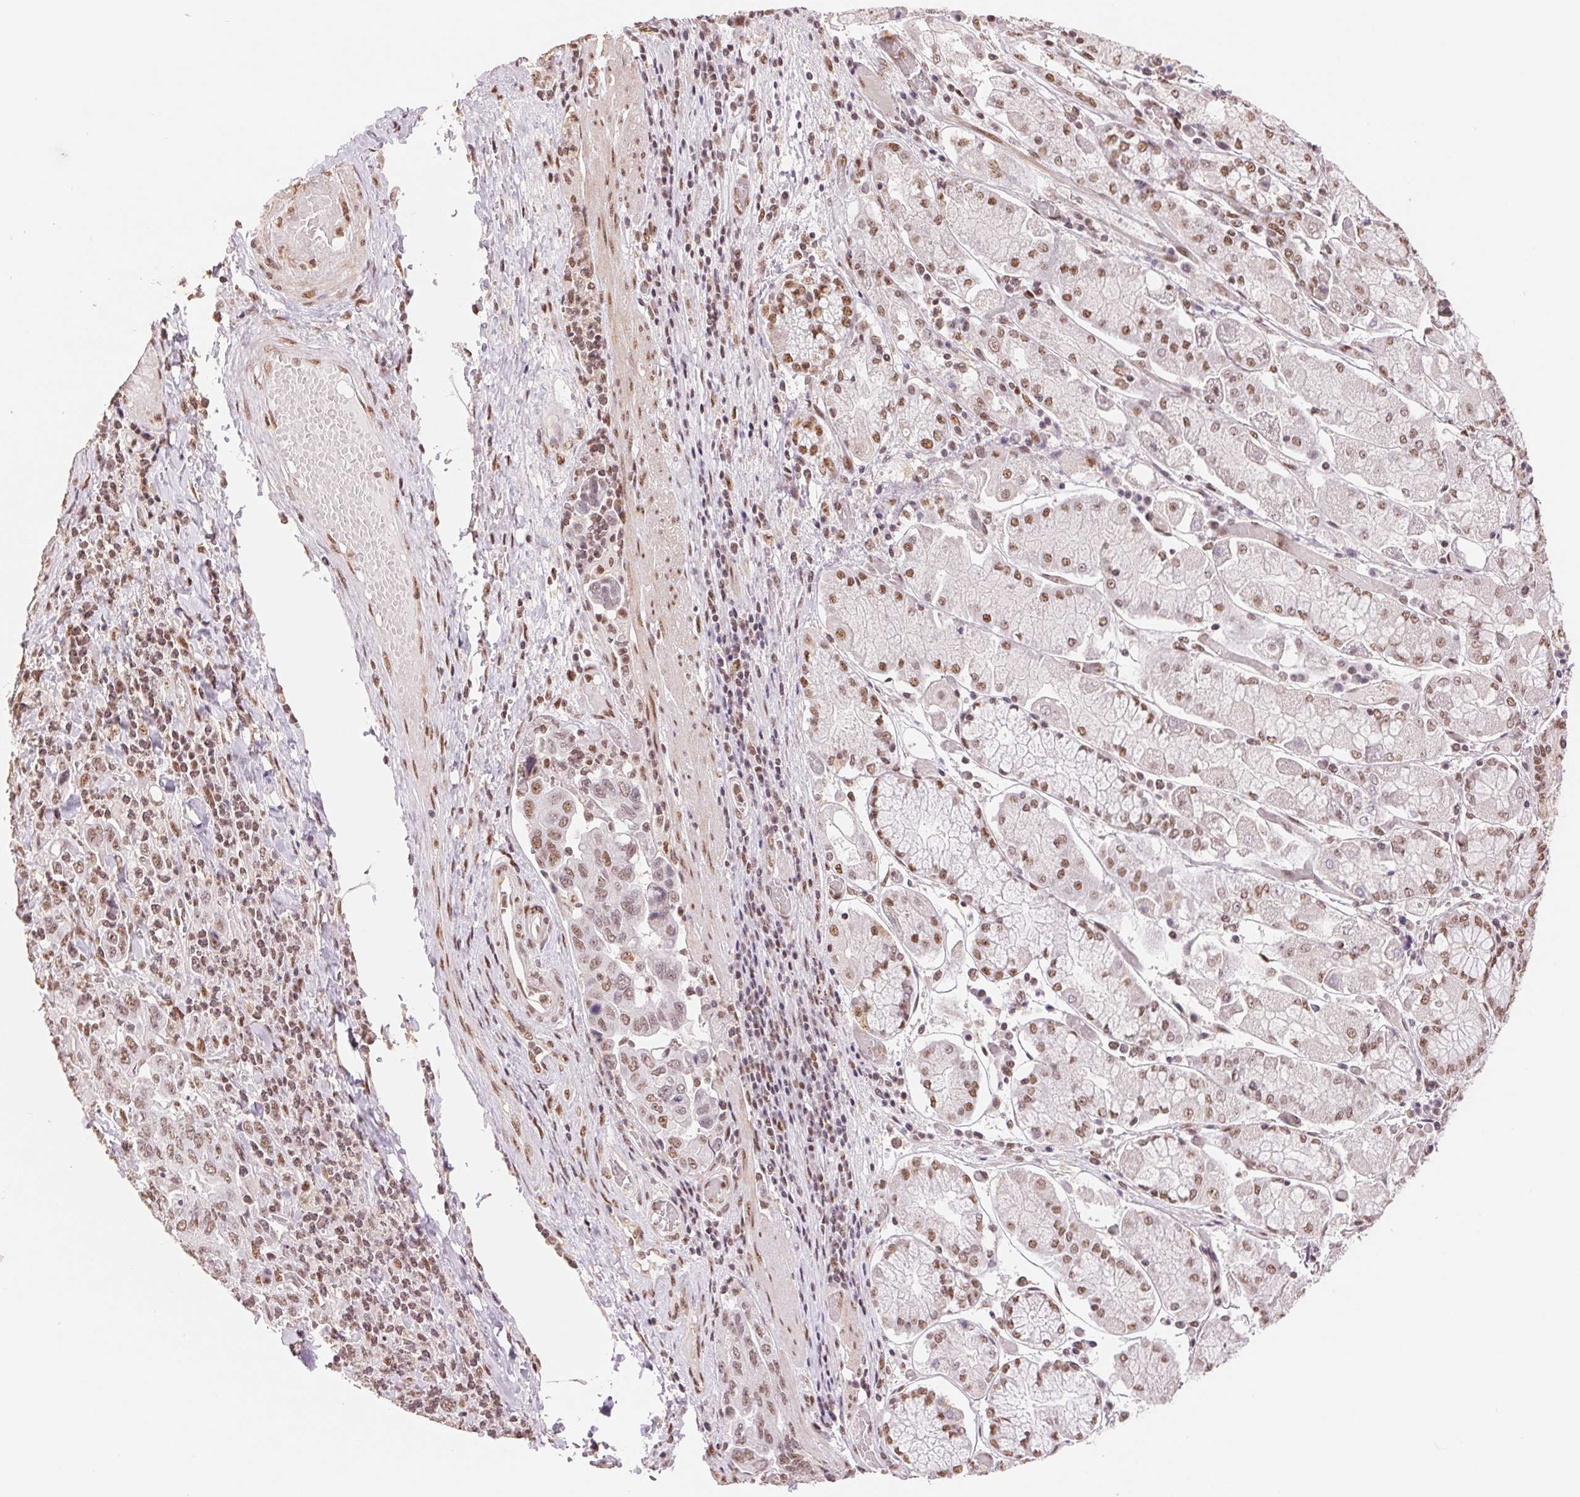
{"staining": {"intensity": "moderate", "quantity": "25%-75%", "location": "nuclear"}, "tissue": "stomach cancer", "cell_type": "Tumor cells", "image_type": "cancer", "snomed": [{"axis": "morphology", "description": "Adenocarcinoma, NOS"}, {"axis": "topography", "description": "Stomach, upper"}, {"axis": "topography", "description": "Stomach"}], "caption": "DAB immunohistochemical staining of human stomach adenocarcinoma shows moderate nuclear protein expression in approximately 25%-75% of tumor cells. The staining was performed using DAB to visualize the protein expression in brown, while the nuclei were stained in blue with hematoxylin (Magnification: 20x).", "gene": "SREK1", "patient": {"sex": "male", "age": 62}}